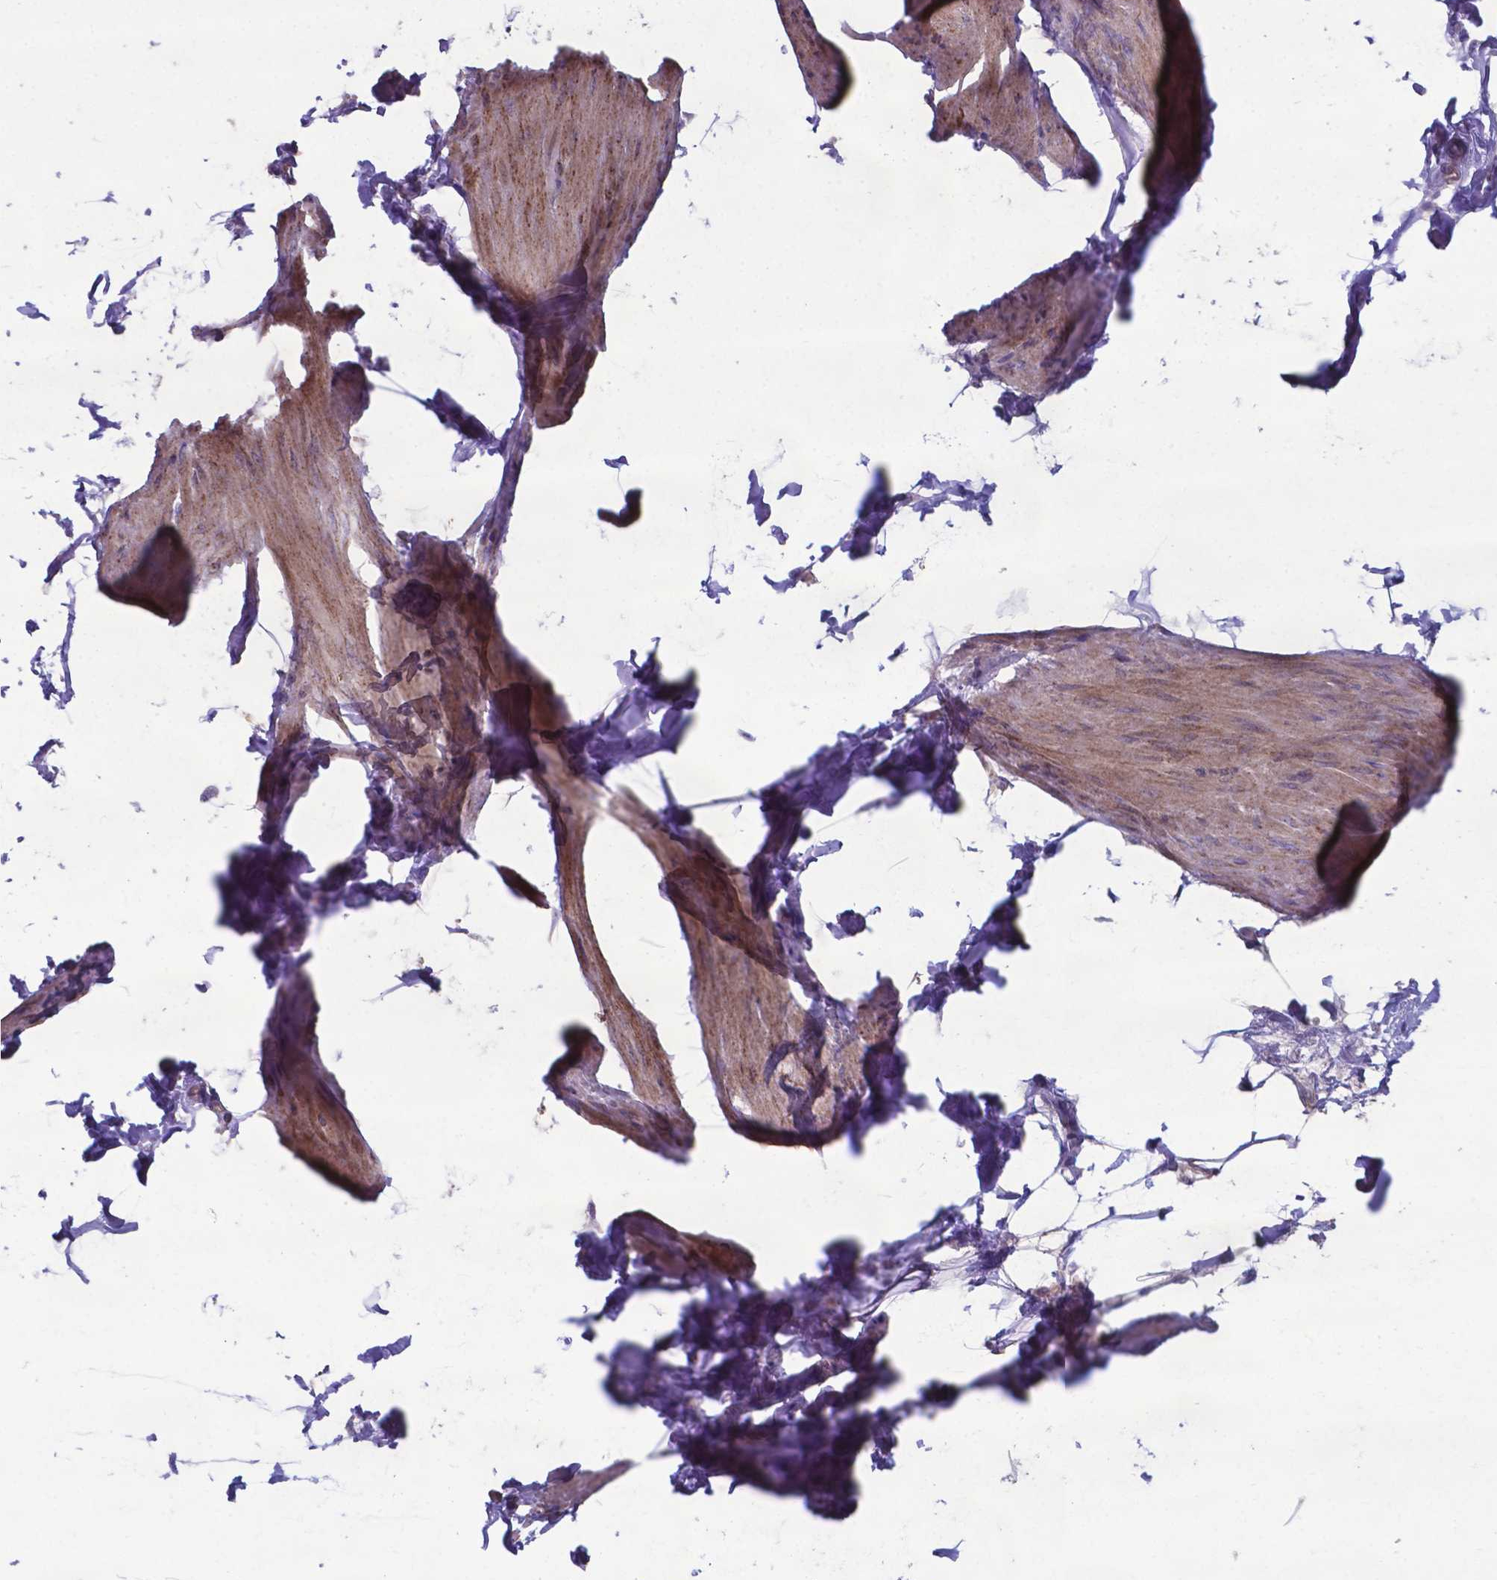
{"staining": {"intensity": "weak", "quantity": "25%-75%", "location": "cytoplasmic/membranous"}, "tissue": "smooth muscle", "cell_type": "Smooth muscle cells", "image_type": "normal", "snomed": [{"axis": "morphology", "description": "Normal tissue, NOS"}, {"axis": "topography", "description": "Adipose tissue"}, {"axis": "topography", "description": "Smooth muscle"}, {"axis": "topography", "description": "Peripheral nerve tissue"}], "caption": "Immunohistochemistry (IHC) image of benign smooth muscle stained for a protein (brown), which reveals low levels of weak cytoplasmic/membranous expression in approximately 25%-75% of smooth muscle cells.", "gene": "TYRO3", "patient": {"sex": "male", "age": 83}}